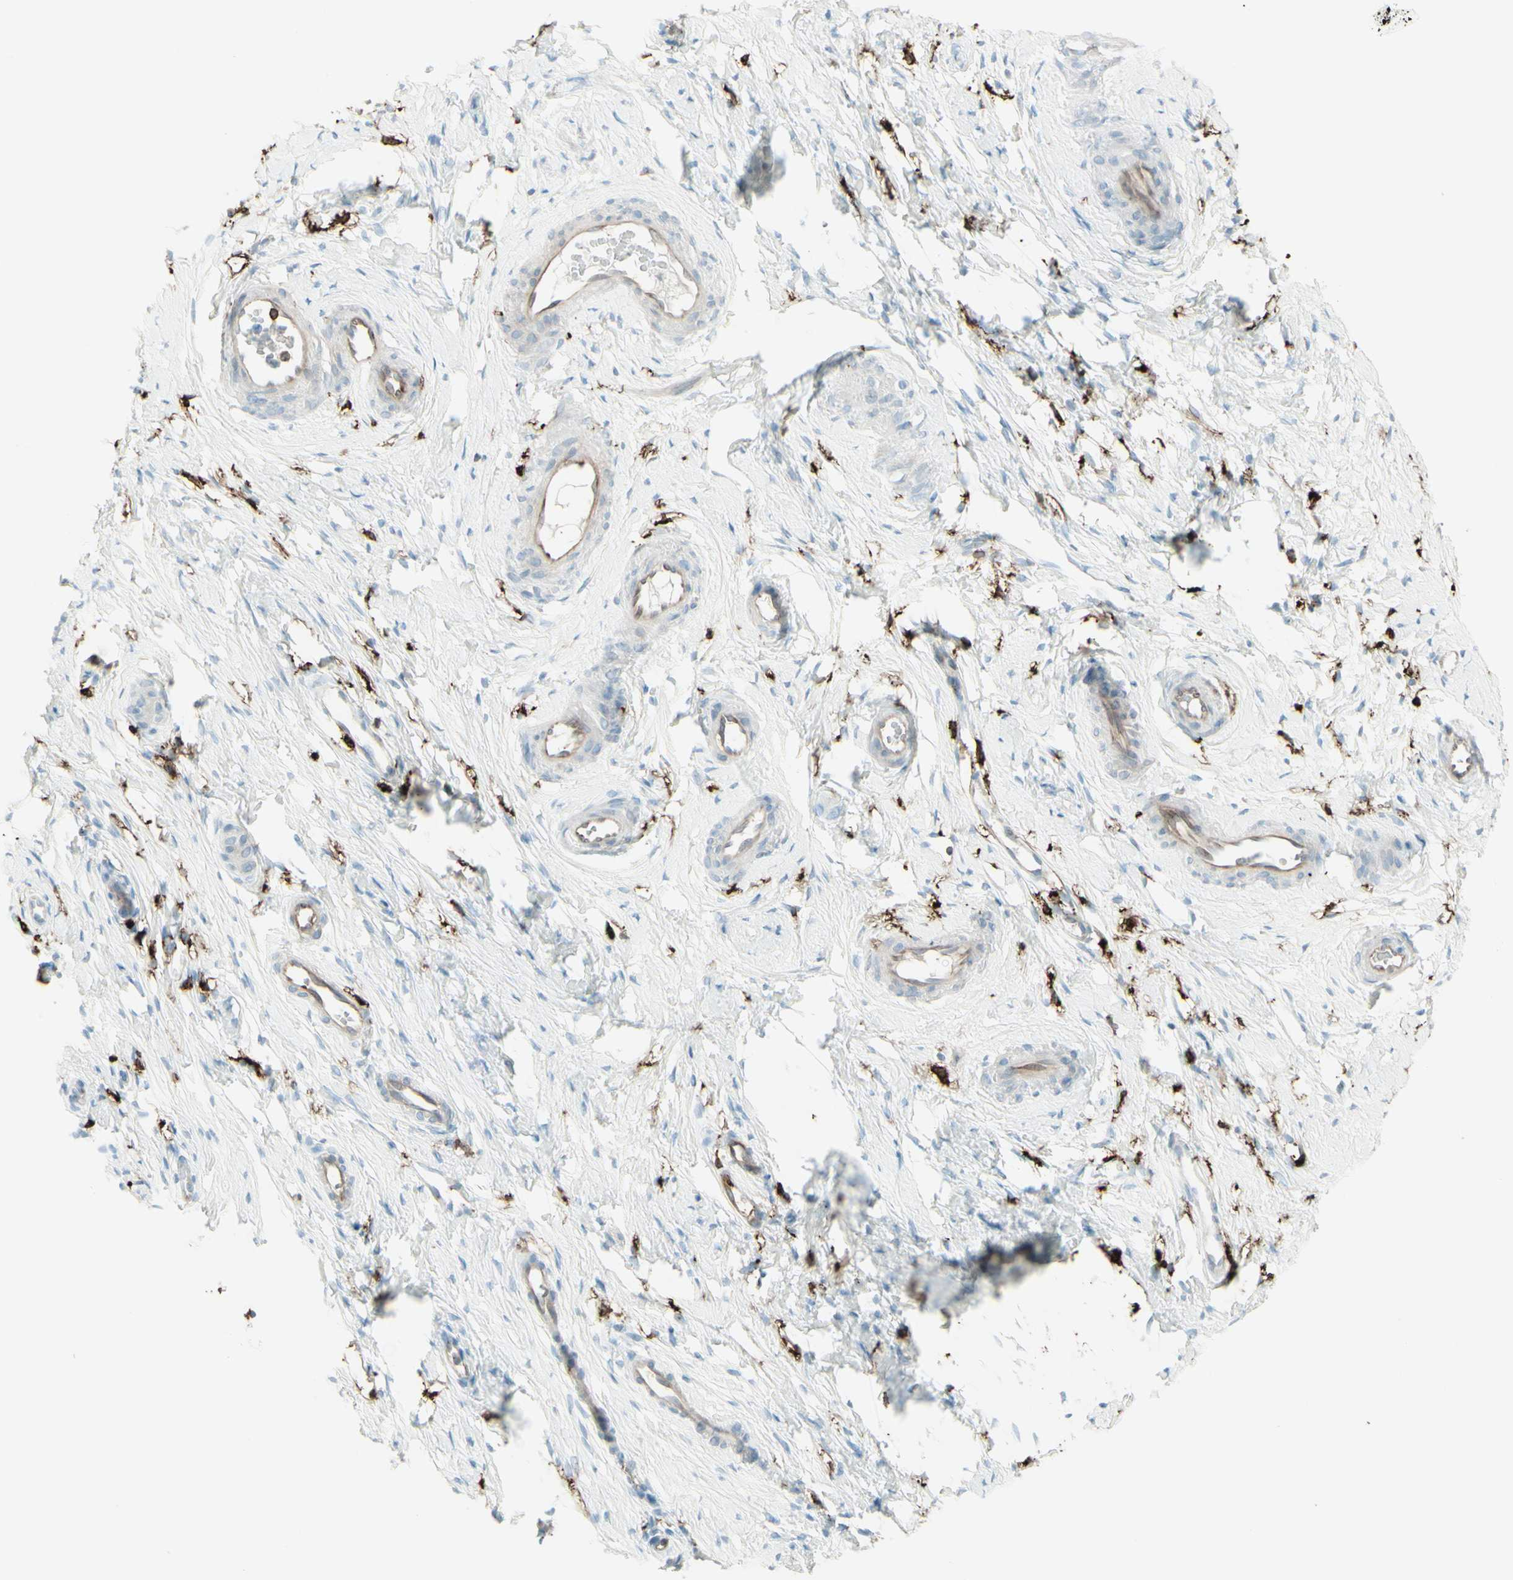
{"staining": {"intensity": "negative", "quantity": "none", "location": "none"}, "tissue": "cervix", "cell_type": "Glandular cells", "image_type": "normal", "snomed": [{"axis": "morphology", "description": "Normal tissue, NOS"}, {"axis": "topography", "description": "Cervix"}], "caption": "Immunohistochemical staining of unremarkable human cervix exhibits no significant staining in glandular cells. Brightfield microscopy of IHC stained with DAB (3,3'-diaminobenzidine) (brown) and hematoxylin (blue), captured at high magnification.", "gene": "HLA", "patient": {"sex": "female", "age": 65}}